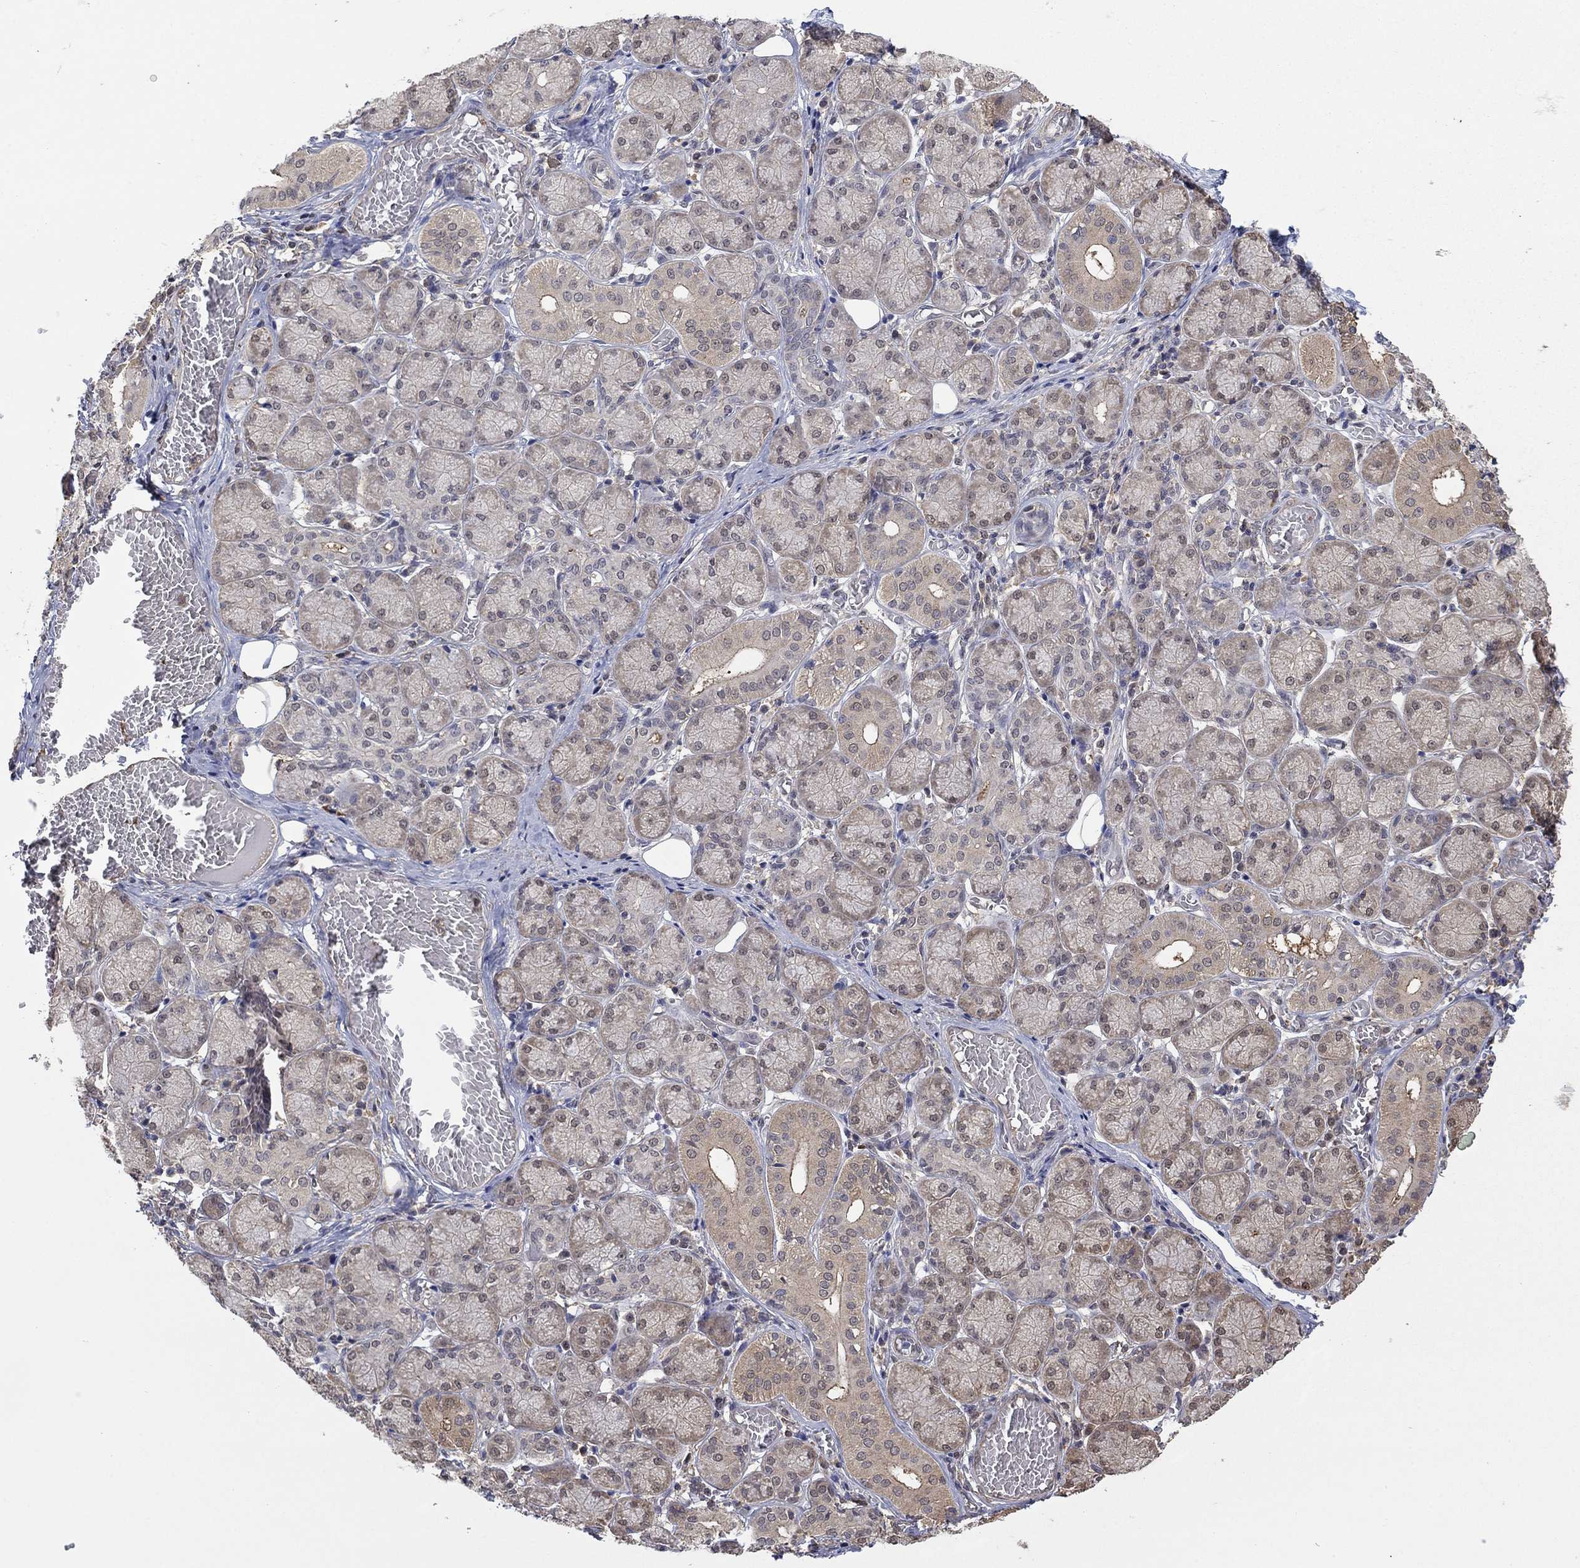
{"staining": {"intensity": "weak", "quantity": "25%-75%", "location": "cytoplasmic/membranous"}, "tissue": "salivary gland", "cell_type": "Glandular cells", "image_type": "normal", "snomed": [{"axis": "morphology", "description": "Normal tissue, NOS"}, {"axis": "topography", "description": "Salivary gland"}, {"axis": "topography", "description": "Peripheral nerve tissue"}], "caption": "Unremarkable salivary gland shows weak cytoplasmic/membranous positivity in approximately 25%-75% of glandular cells, visualized by immunohistochemistry. (IHC, brightfield microscopy, high magnification).", "gene": "RNF114", "patient": {"sex": "female", "age": 24}}